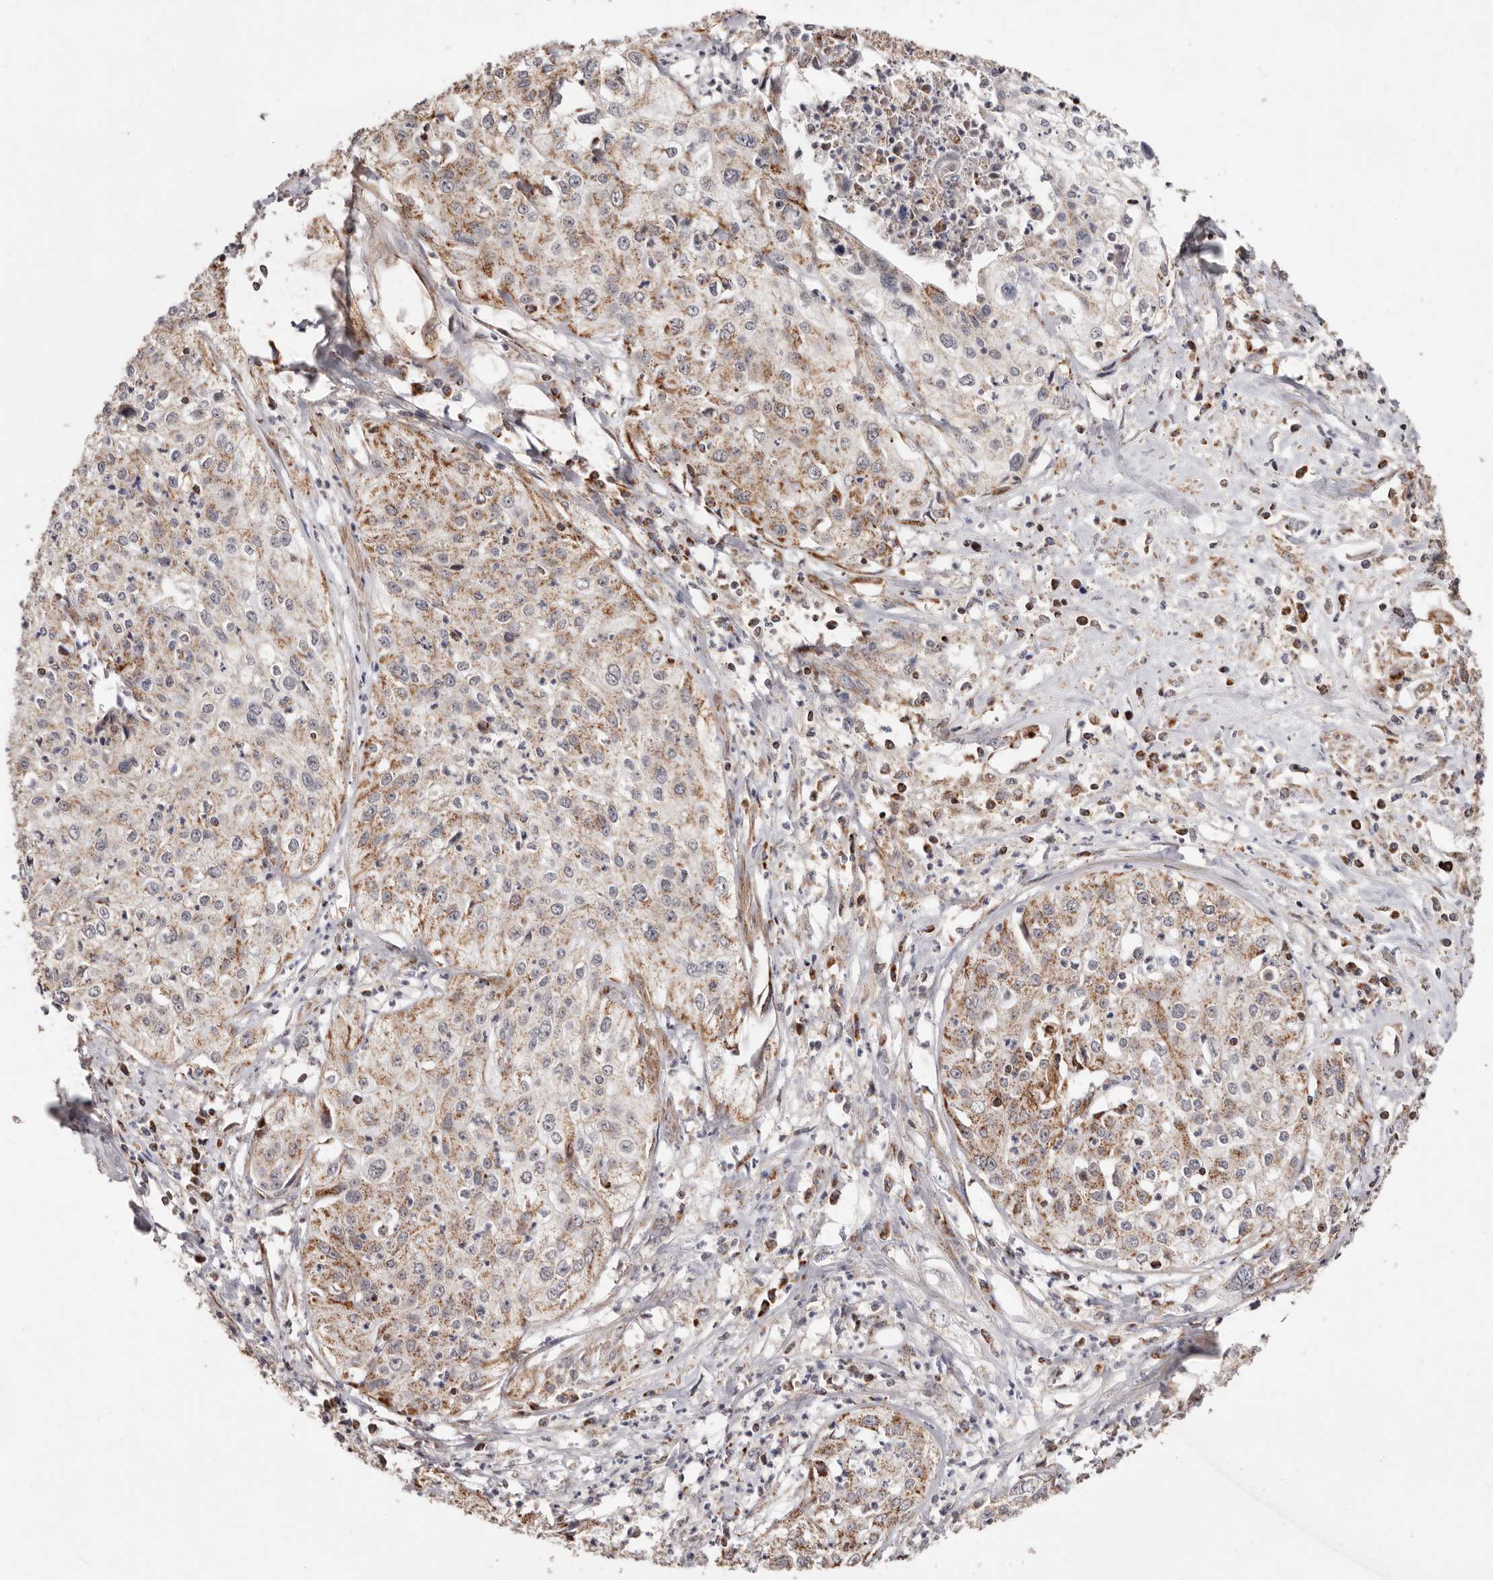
{"staining": {"intensity": "moderate", "quantity": "25%-75%", "location": "cytoplasmic/membranous"}, "tissue": "cervical cancer", "cell_type": "Tumor cells", "image_type": "cancer", "snomed": [{"axis": "morphology", "description": "Squamous cell carcinoma, NOS"}, {"axis": "topography", "description": "Cervix"}], "caption": "Protein staining of cervical squamous cell carcinoma tissue exhibits moderate cytoplasmic/membranous expression in about 25%-75% of tumor cells.", "gene": "PRKACB", "patient": {"sex": "female", "age": 31}}